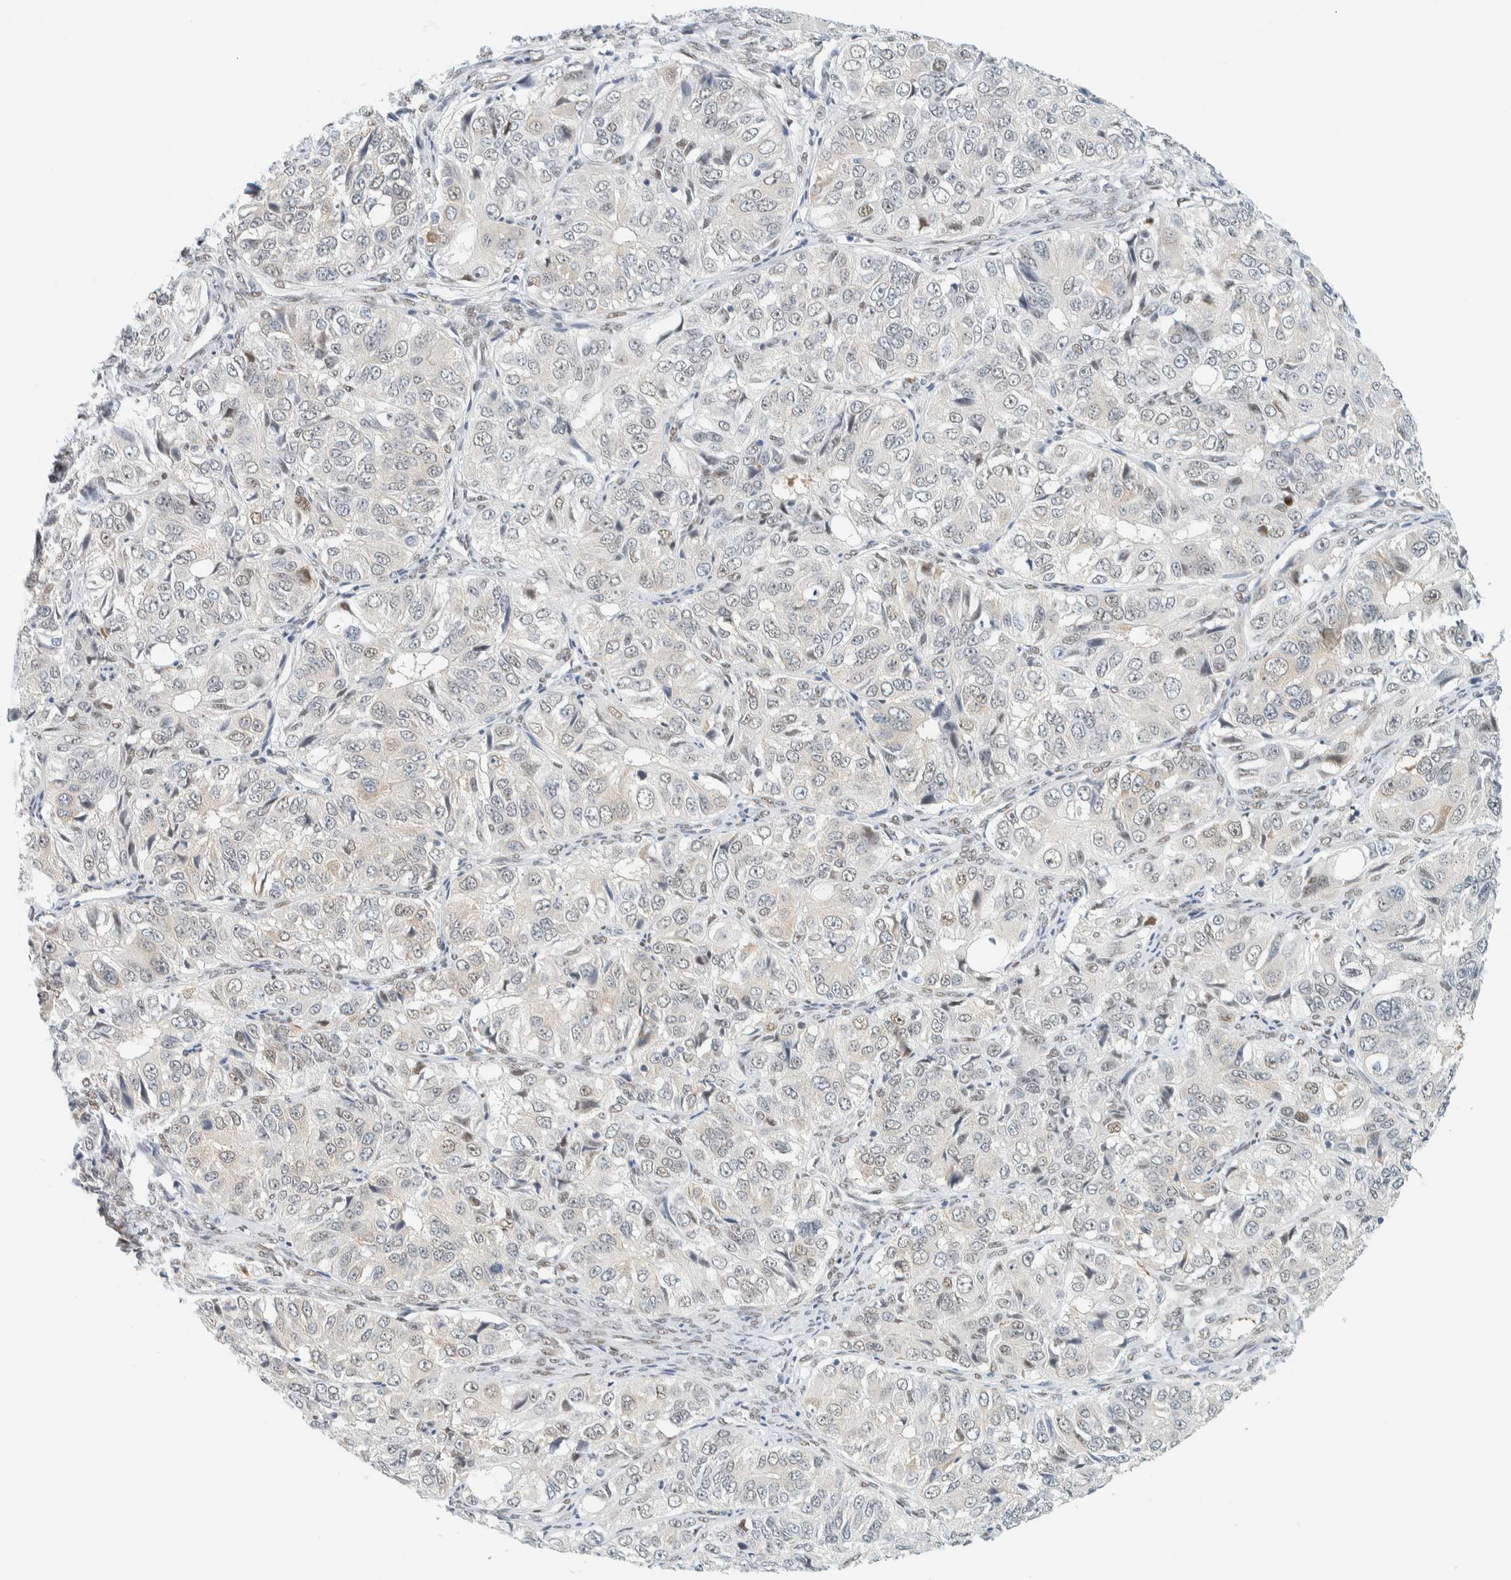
{"staining": {"intensity": "negative", "quantity": "none", "location": "none"}, "tissue": "ovarian cancer", "cell_type": "Tumor cells", "image_type": "cancer", "snomed": [{"axis": "morphology", "description": "Carcinoma, endometroid"}, {"axis": "topography", "description": "Ovary"}], "caption": "Immunohistochemistry (IHC) micrograph of neoplastic tissue: human endometroid carcinoma (ovarian) stained with DAB (3,3'-diaminobenzidine) exhibits no significant protein positivity in tumor cells. (Stains: DAB immunohistochemistry with hematoxylin counter stain, Microscopy: brightfield microscopy at high magnification).", "gene": "ZNF683", "patient": {"sex": "female", "age": 51}}